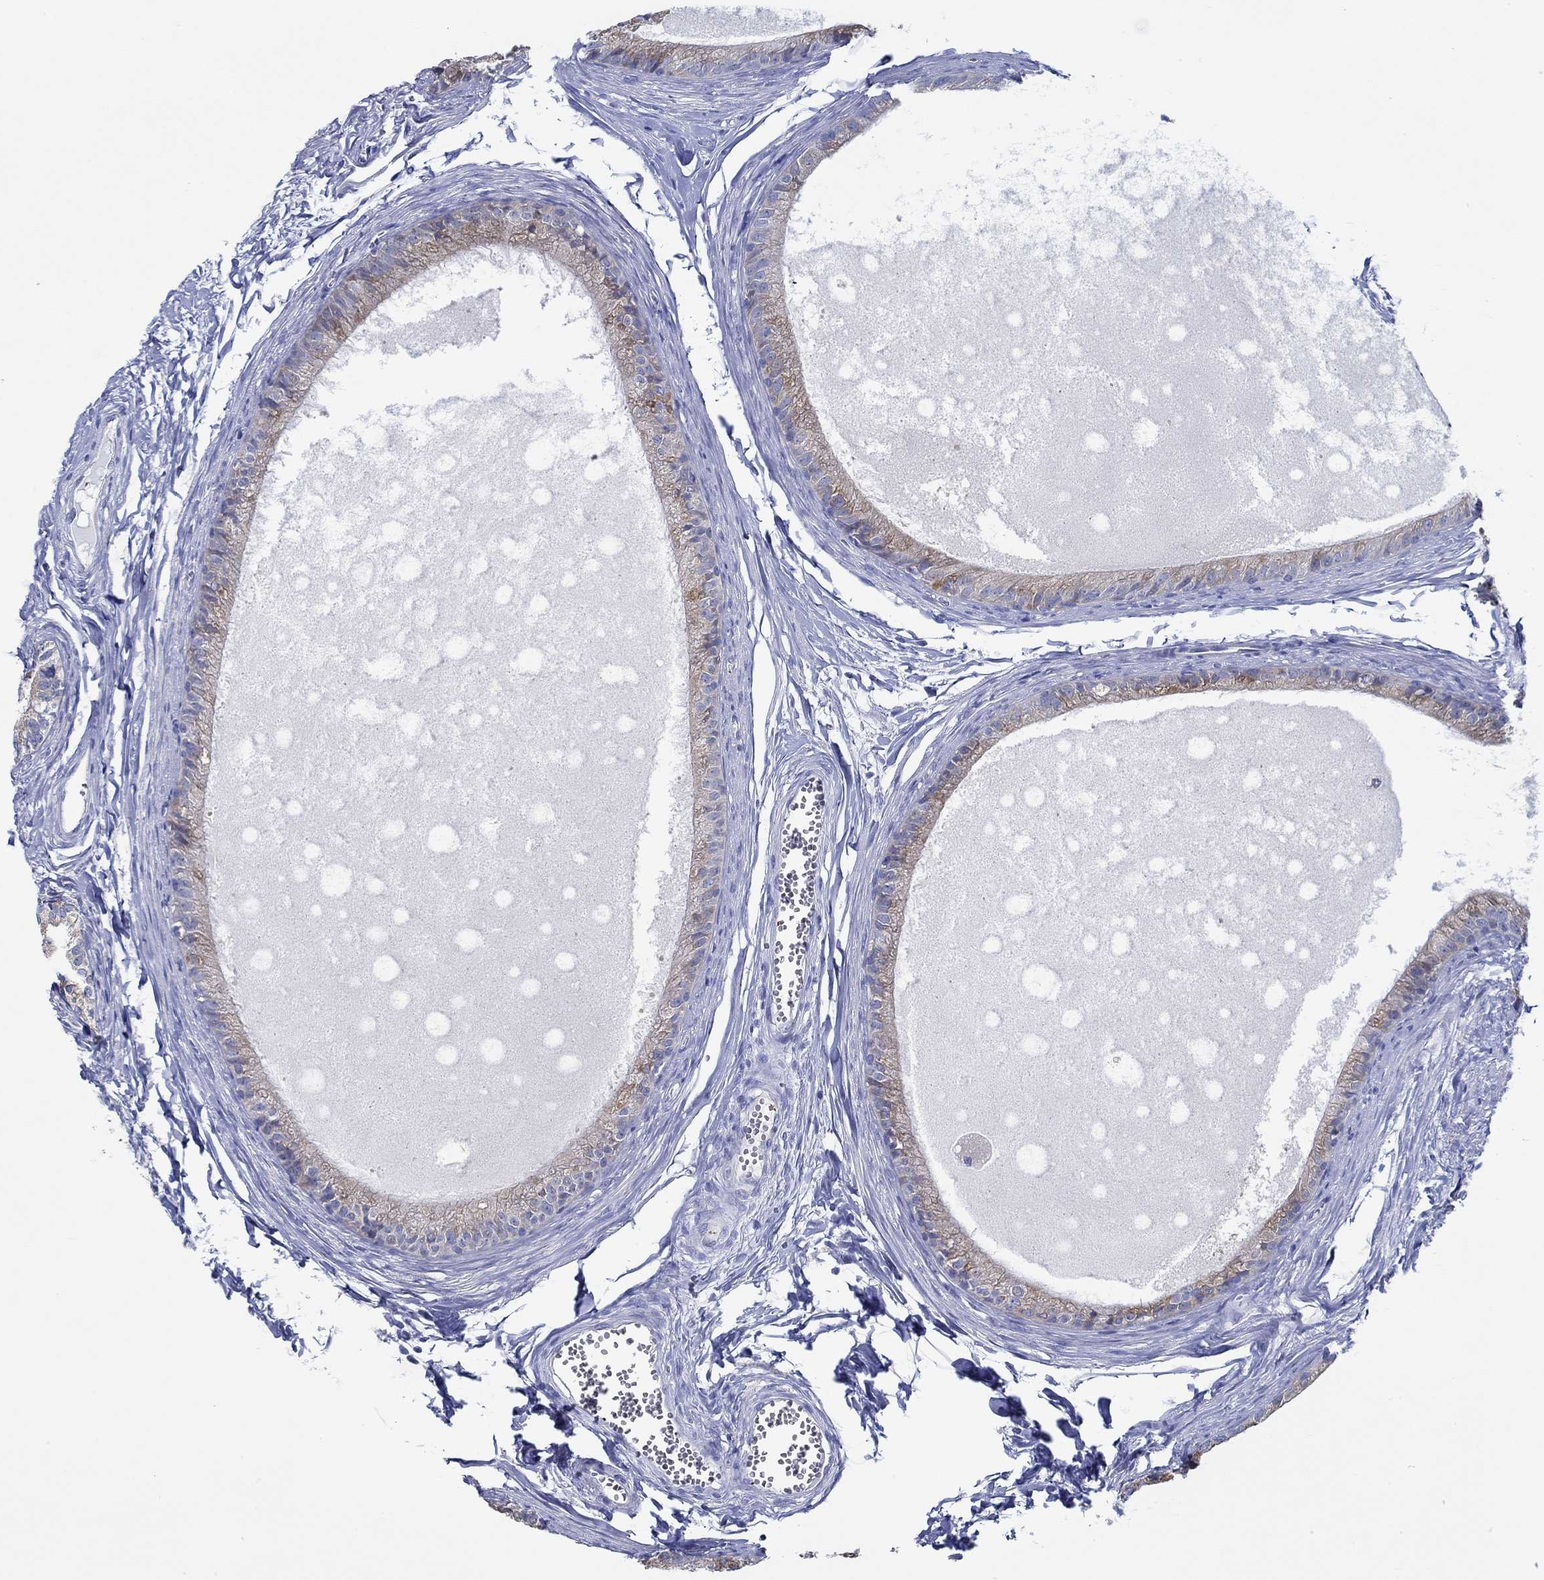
{"staining": {"intensity": "moderate", "quantity": "25%-75%", "location": "cytoplasmic/membranous"}, "tissue": "epididymis", "cell_type": "Glandular cells", "image_type": "normal", "snomed": [{"axis": "morphology", "description": "Normal tissue, NOS"}, {"axis": "topography", "description": "Epididymis"}], "caption": "Normal epididymis shows moderate cytoplasmic/membranous positivity in approximately 25%-75% of glandular cells, visualized by immunohistochemistry.", "gene": "SLC27A3", "patient": {"sex": "male", "age": 51}}